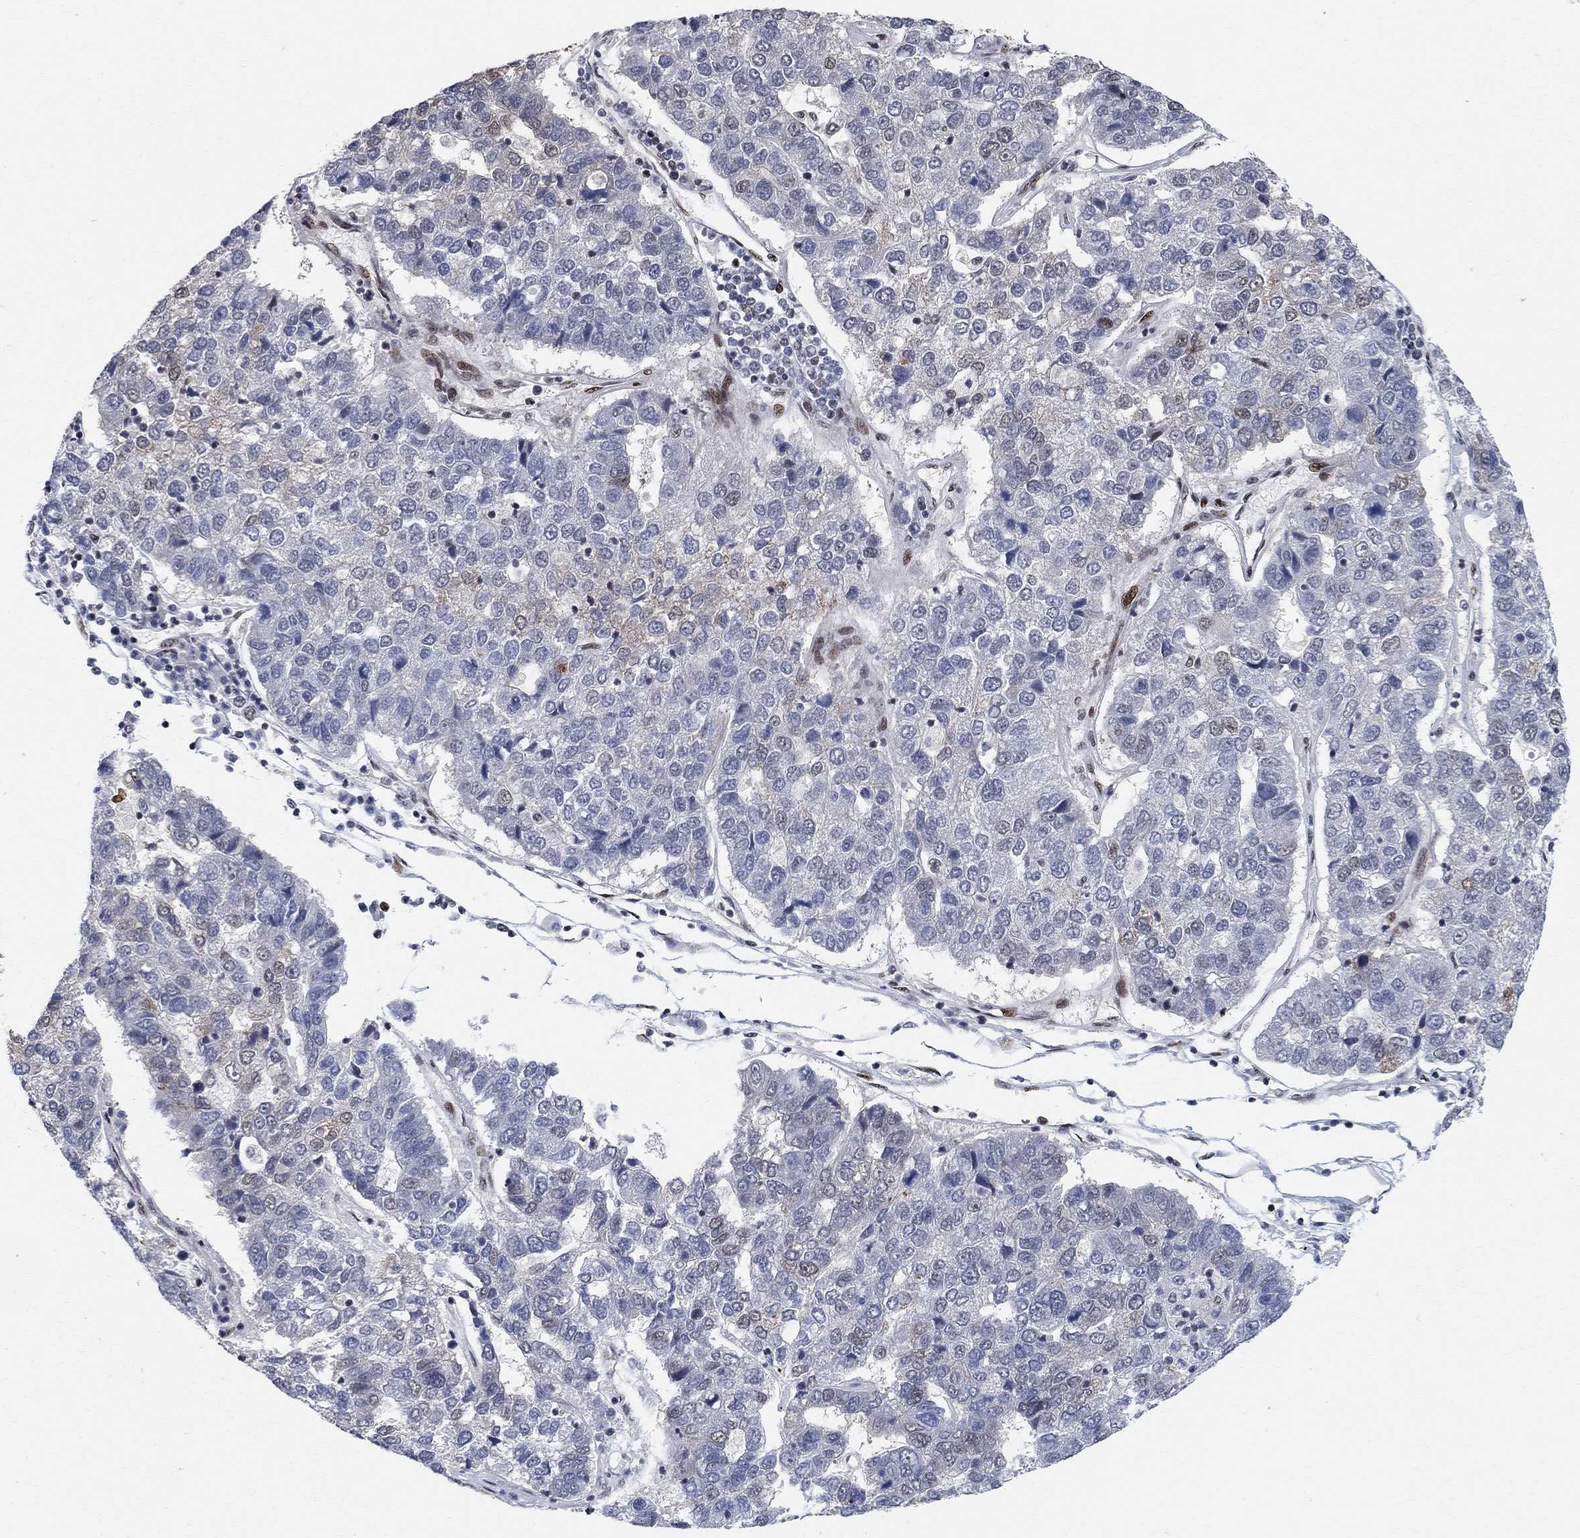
{"staining": {"intensity": "moderate", "quantity": "<25%", "location": "cytoplasmic/membranous"}, "tissue": "pancreatic cancer", "cell_type": "Tumor cells", "image_type": "cancer", "snomed": [{"axis": "morphology", "description": "Adenocarcinoma, NOS"}, {"axis": "topography", "description": "Pancreas"}], "caption": "About <25% of tumor cells in human adenocarcinoma (pancreatic) reveal moderate cytoplasmic/membranous protein expression as visualized by brown immunohistochemical staining.", "gene": "E4F1", "patient": {"sex": "female", "age": 61}}